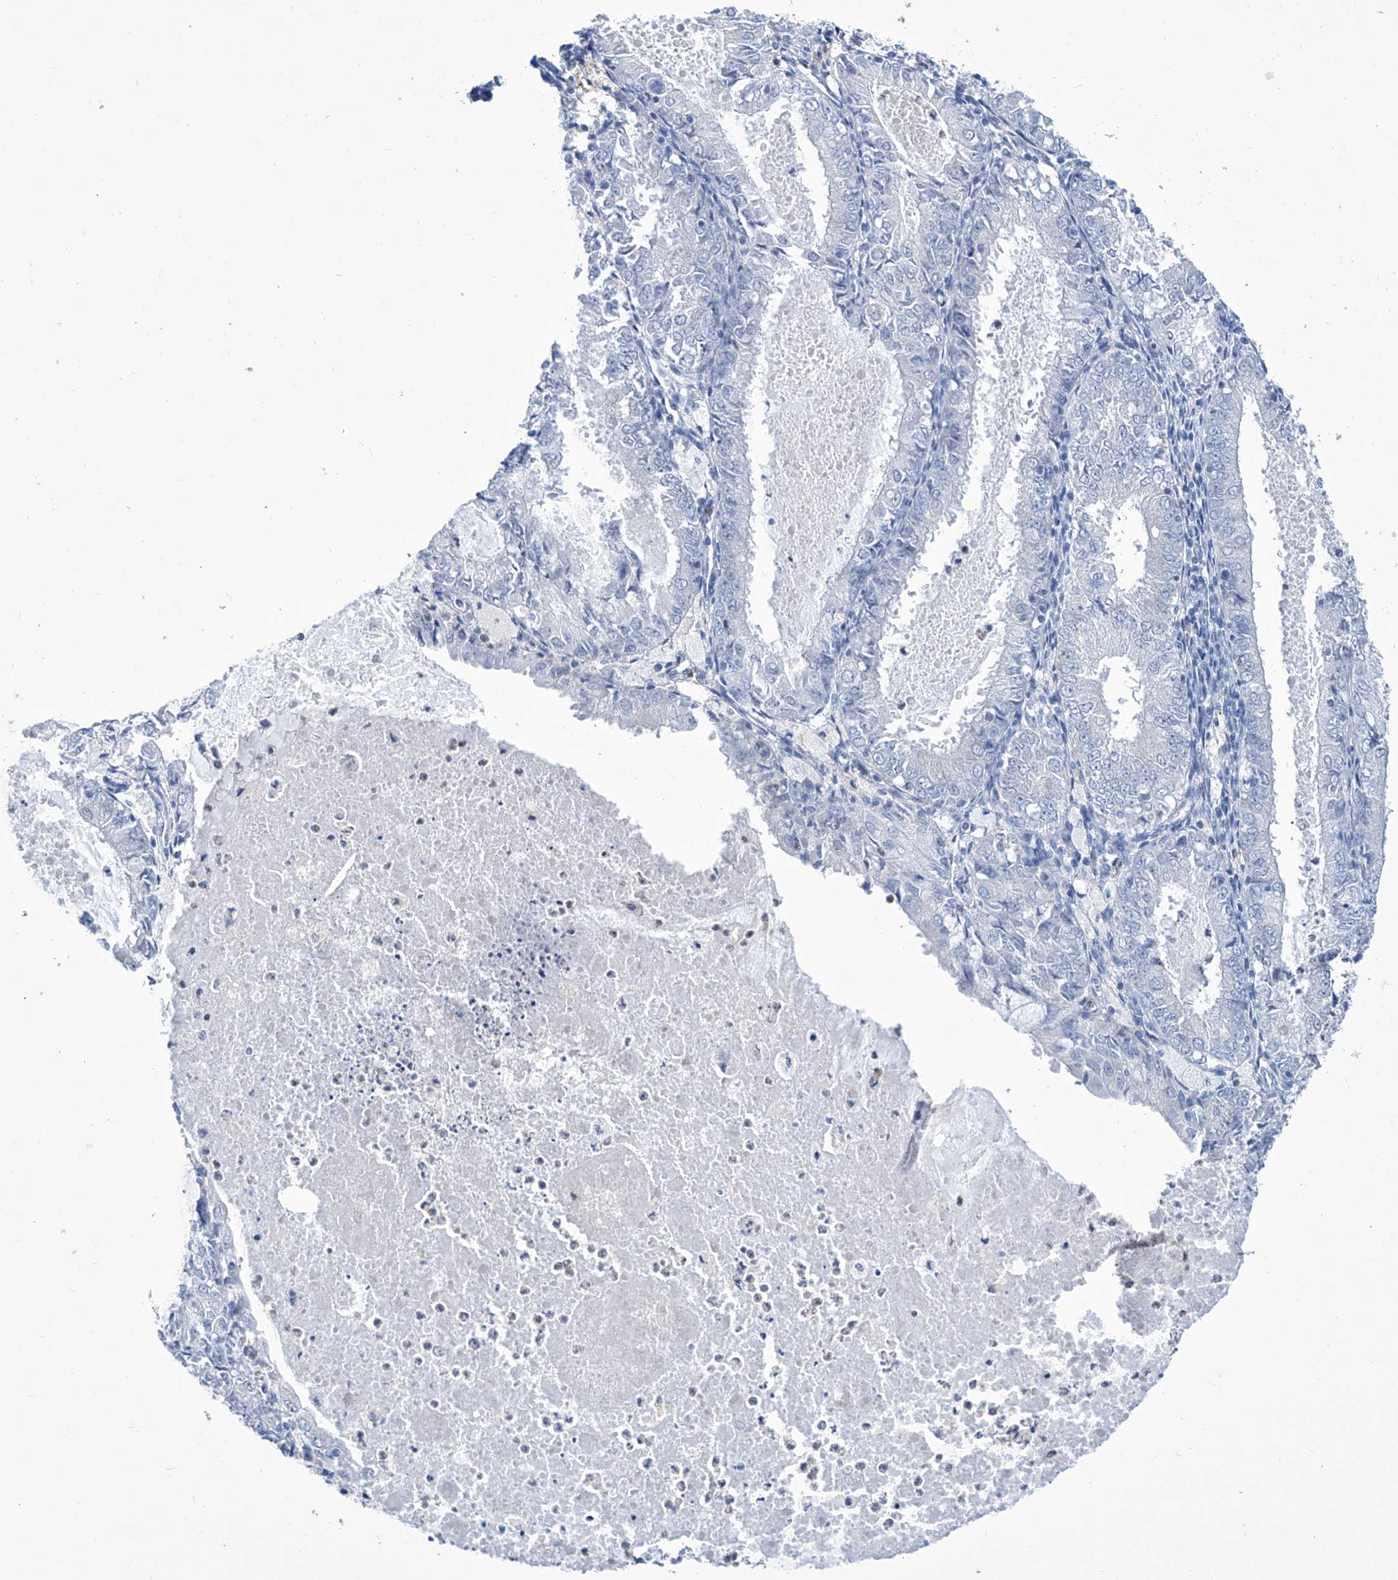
{"staining": {"intensity": "negative", "quantity": "none", "location": "none"}, "tissue": "endometrial cancer", "cell_type": "Tumor cells", "image_type": "cancer", "snomed": [{"axis": "morphology", "description": "Adenocarcinoma, NOS"}, {"axis": "topography", "description": "Endometrium"}], "caption": "Immunohistochemistry (IHC) micrograph of adenocarcinoma (endometrial) stained for a protein (brown), which reveals no expression in tumor cells.", "gene": "IMPA2", "patient": {"sex": "female", "age": 57}}